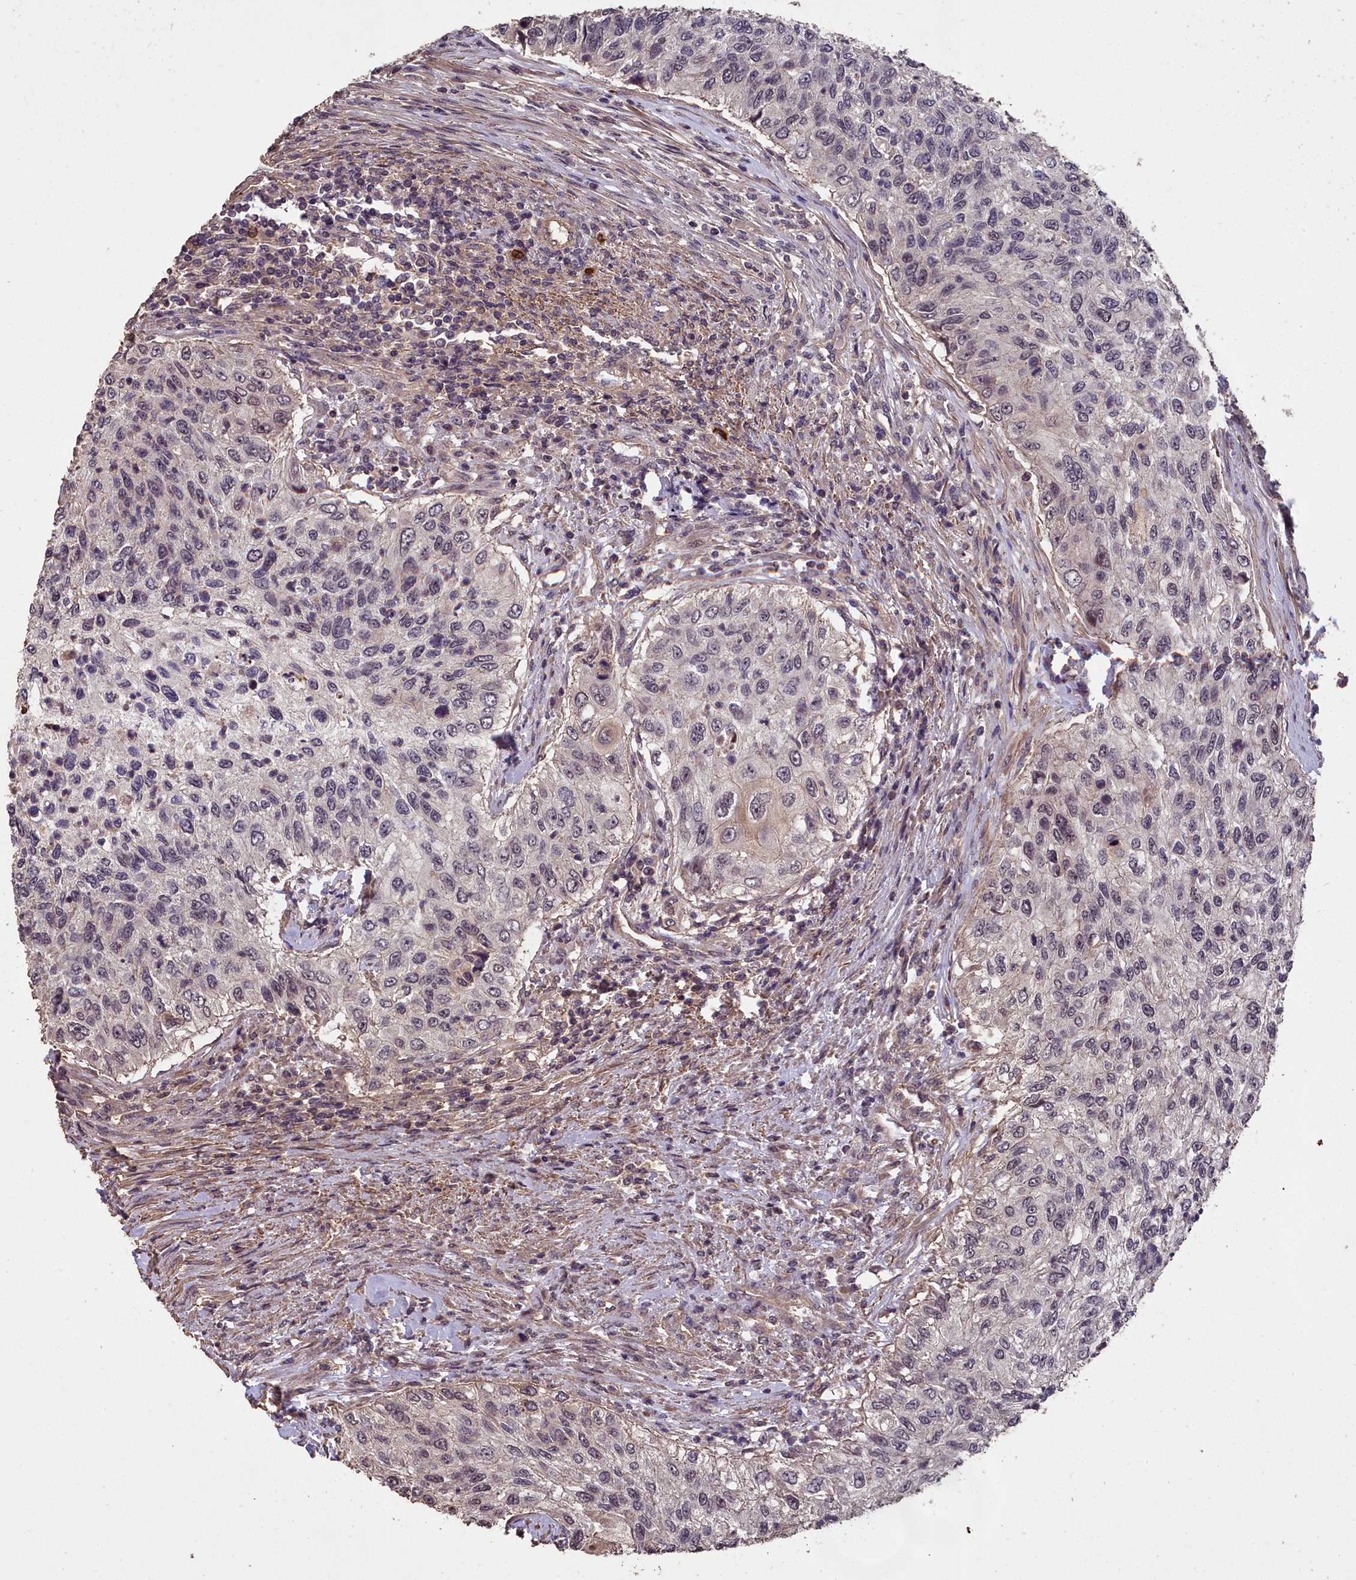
{"staining": {"intensity": "negative", "quantity": "none", "location": "none"}, "tissue": "urothelial cancer", "cell_type": "Tumor cells", "image_type": "cancer", "snomed": [{"axis": "morphology", "description": "Urothelial carcinoma, High grade"}, {"axis": "topography", "description": "Urinary bladder"}], "caption": "The histopathology image shows no staining of tumor cells in high-grade urothelial carcinoma.", "gene": "CHD9", "patient": {"sex": "female", "age": 60}}